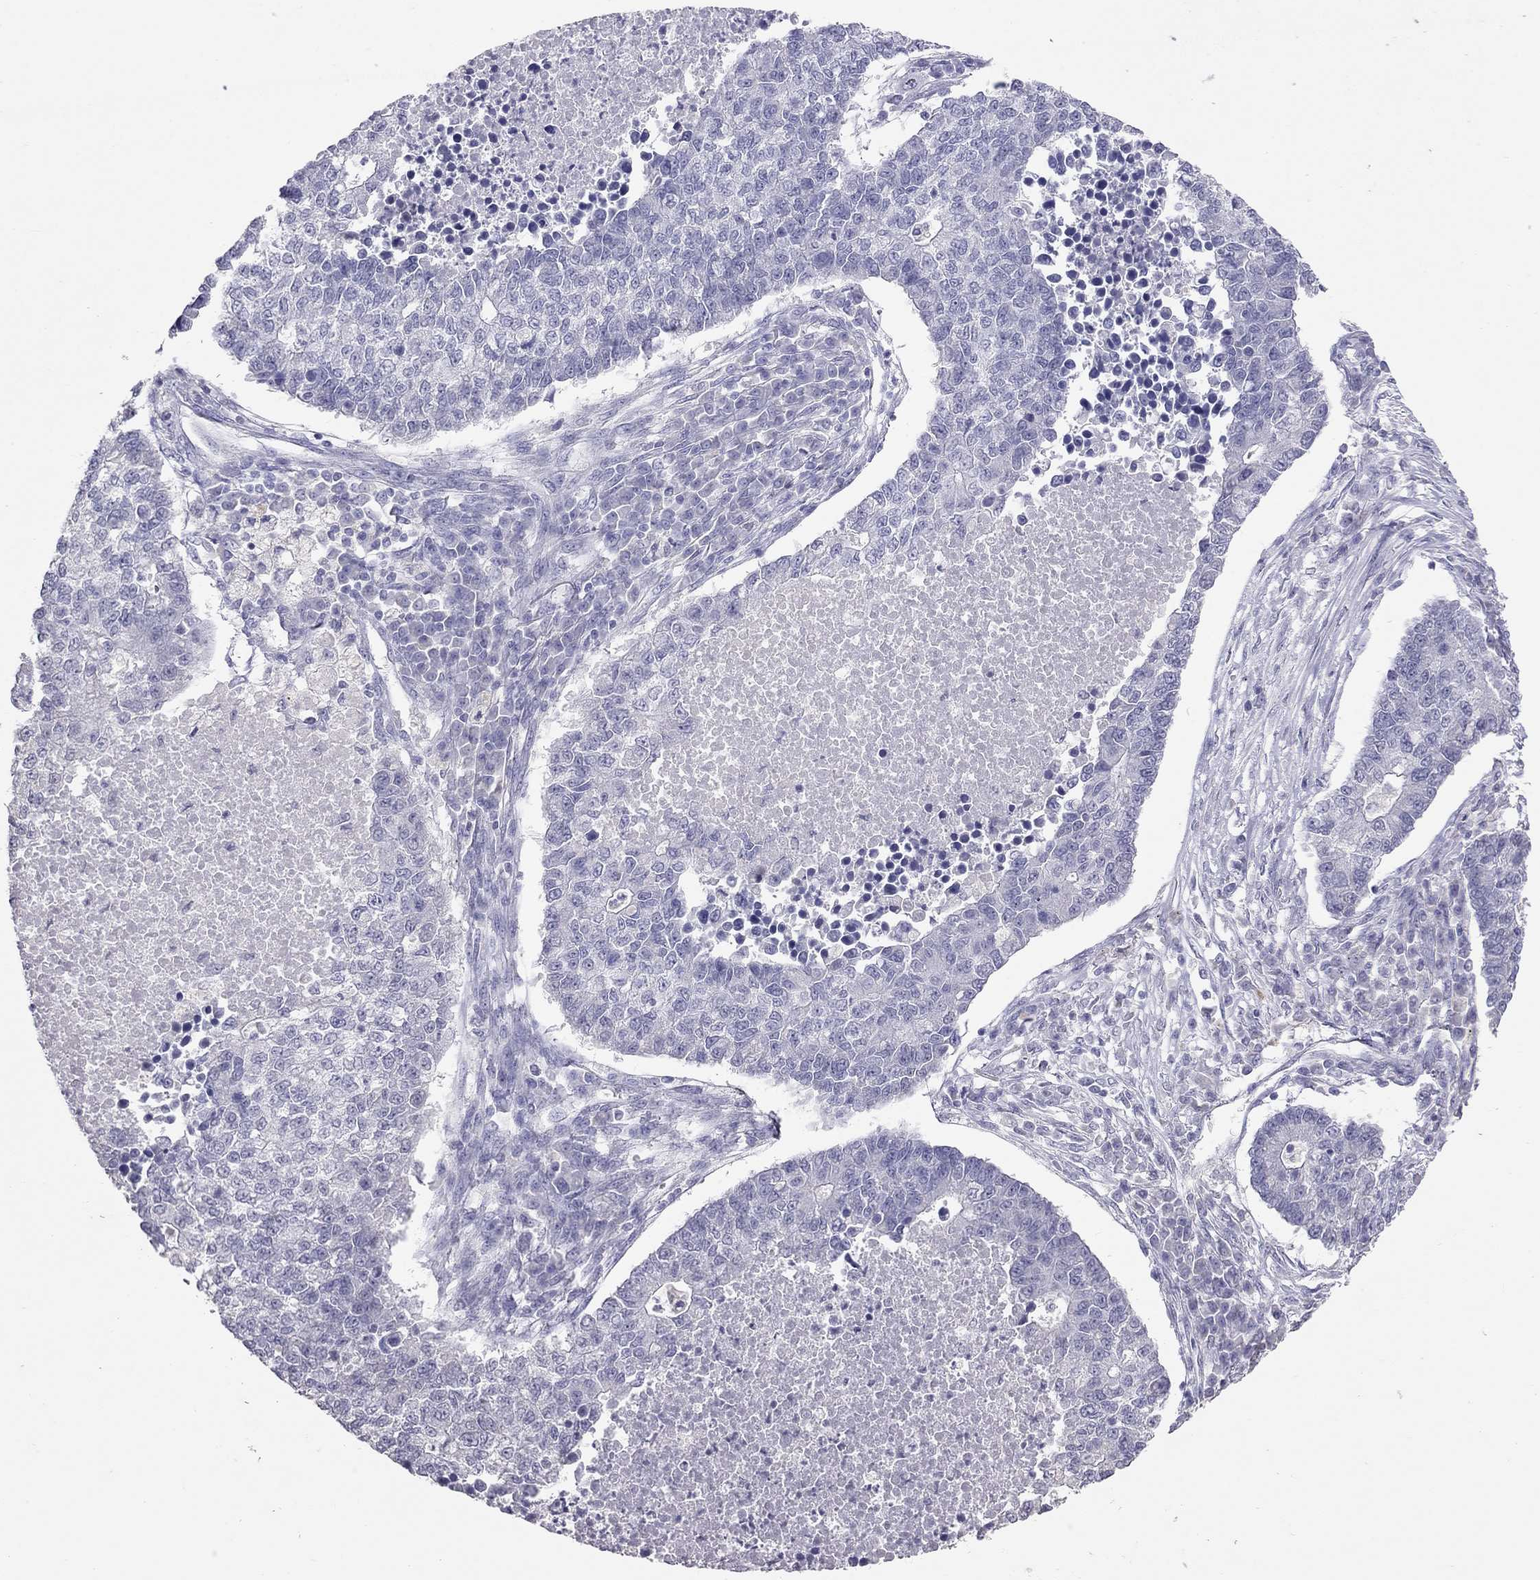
{"staining": {"intensity": "negative", "quantity": "none", "location": "none"}, "tissue": "lung cancer", "cell_type": "Tumor cells", "image_type": "cancer", "snomed": [{"axis": "morphology", "description": "Adenocarcinoma, NOS"}, {"axis": "topography", "description": "Lung"}], "caption": "Tumor cells show no significant expression in lung cancer (adenocarcinoma). Nuclei are stained in blue.", "gene": "PSMB11", "patient": {"sex": "male", "age": 57}}